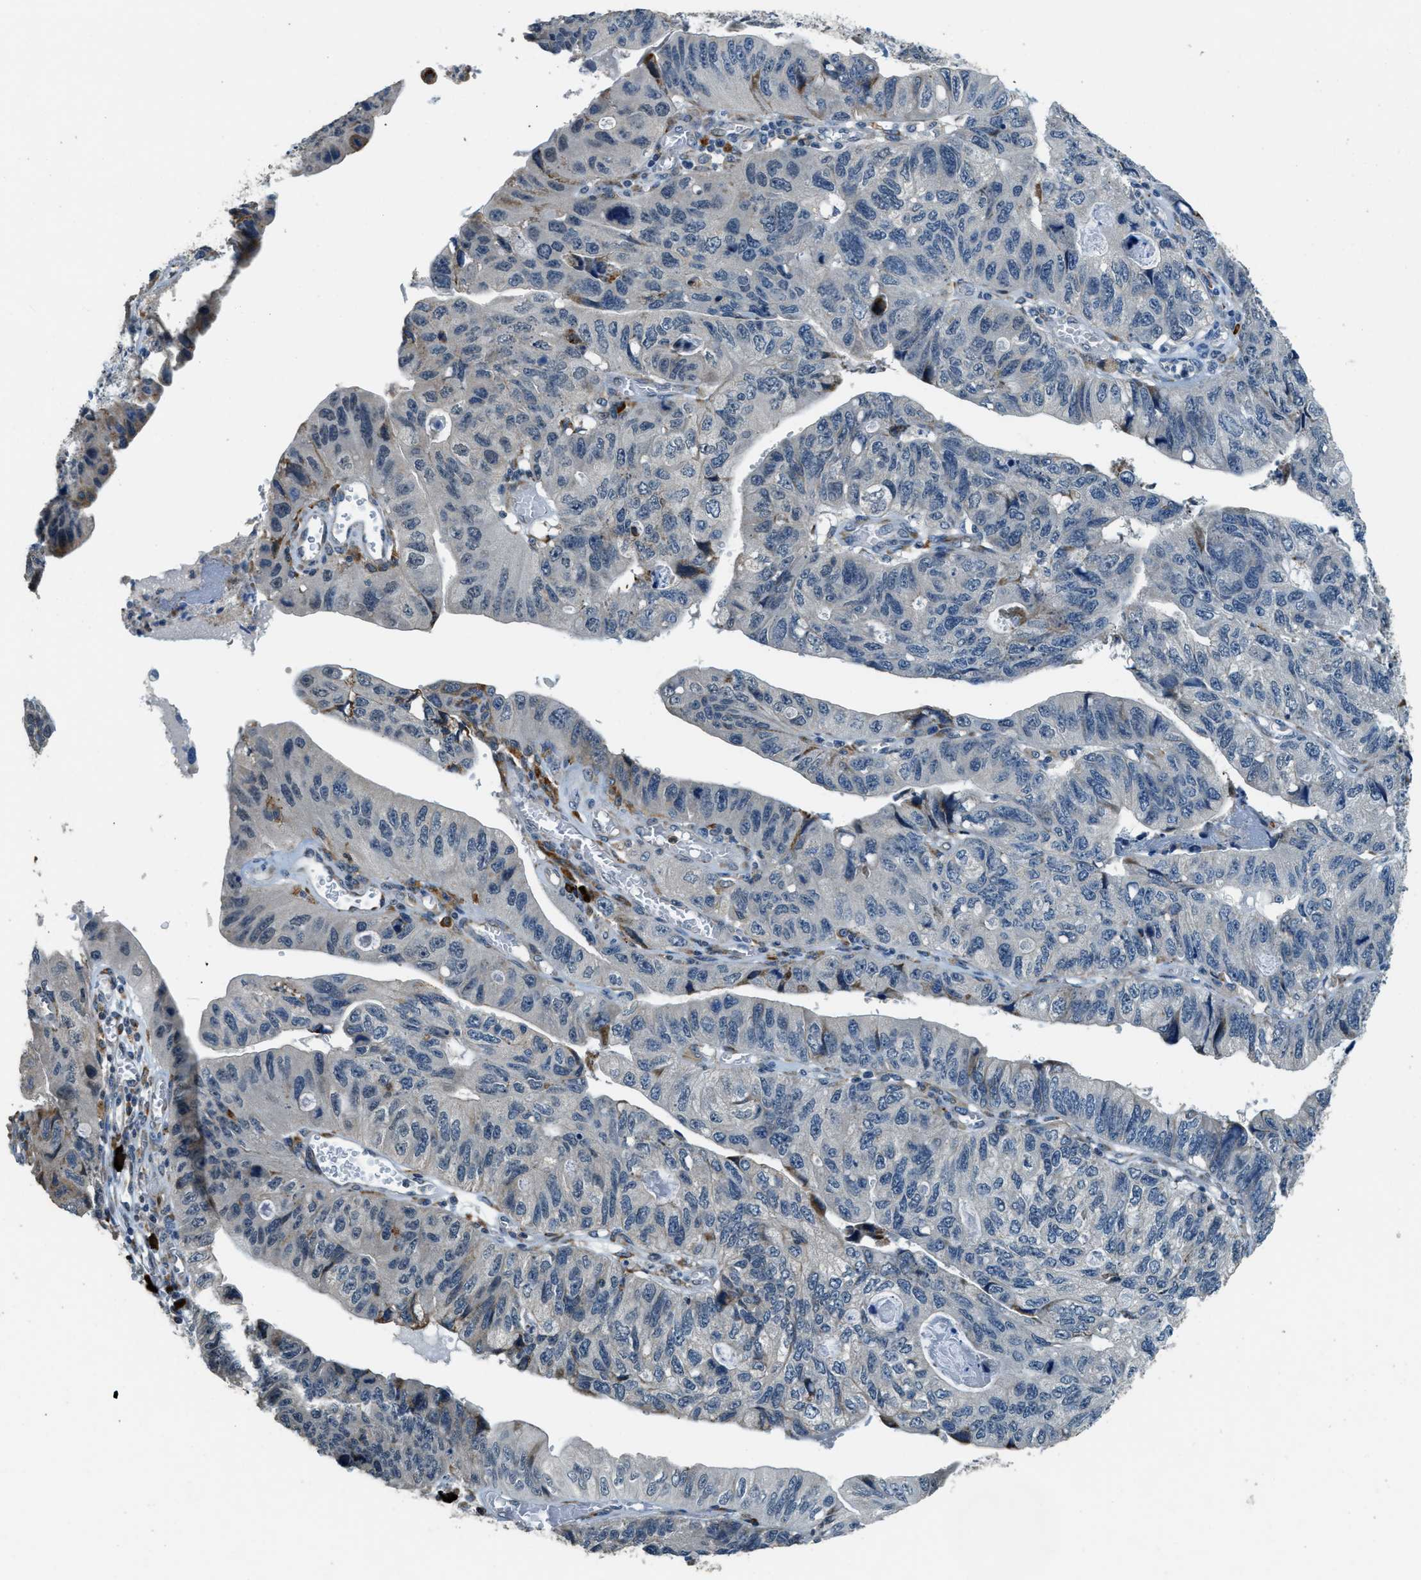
{"staining": {"intensity": "moderate", "quantity": "<25%", "location": "cytoplasmic/membranous"}, "tissue": "stomach cancer", "cell_type": "Tumor cells", "image_type": "cancer", "snomed": [{"axis": "morphology", "description": "Adenocarcinoma, NOS"}, {"axis": "topography", "description": "Stomach"}], "caption": "Human adenocarcinoma (stomach) stained with a protein marker reveals moderate staining in tumor cells.", "gene": "HERC2", "patient": {"sex": "male", "age": 59}}